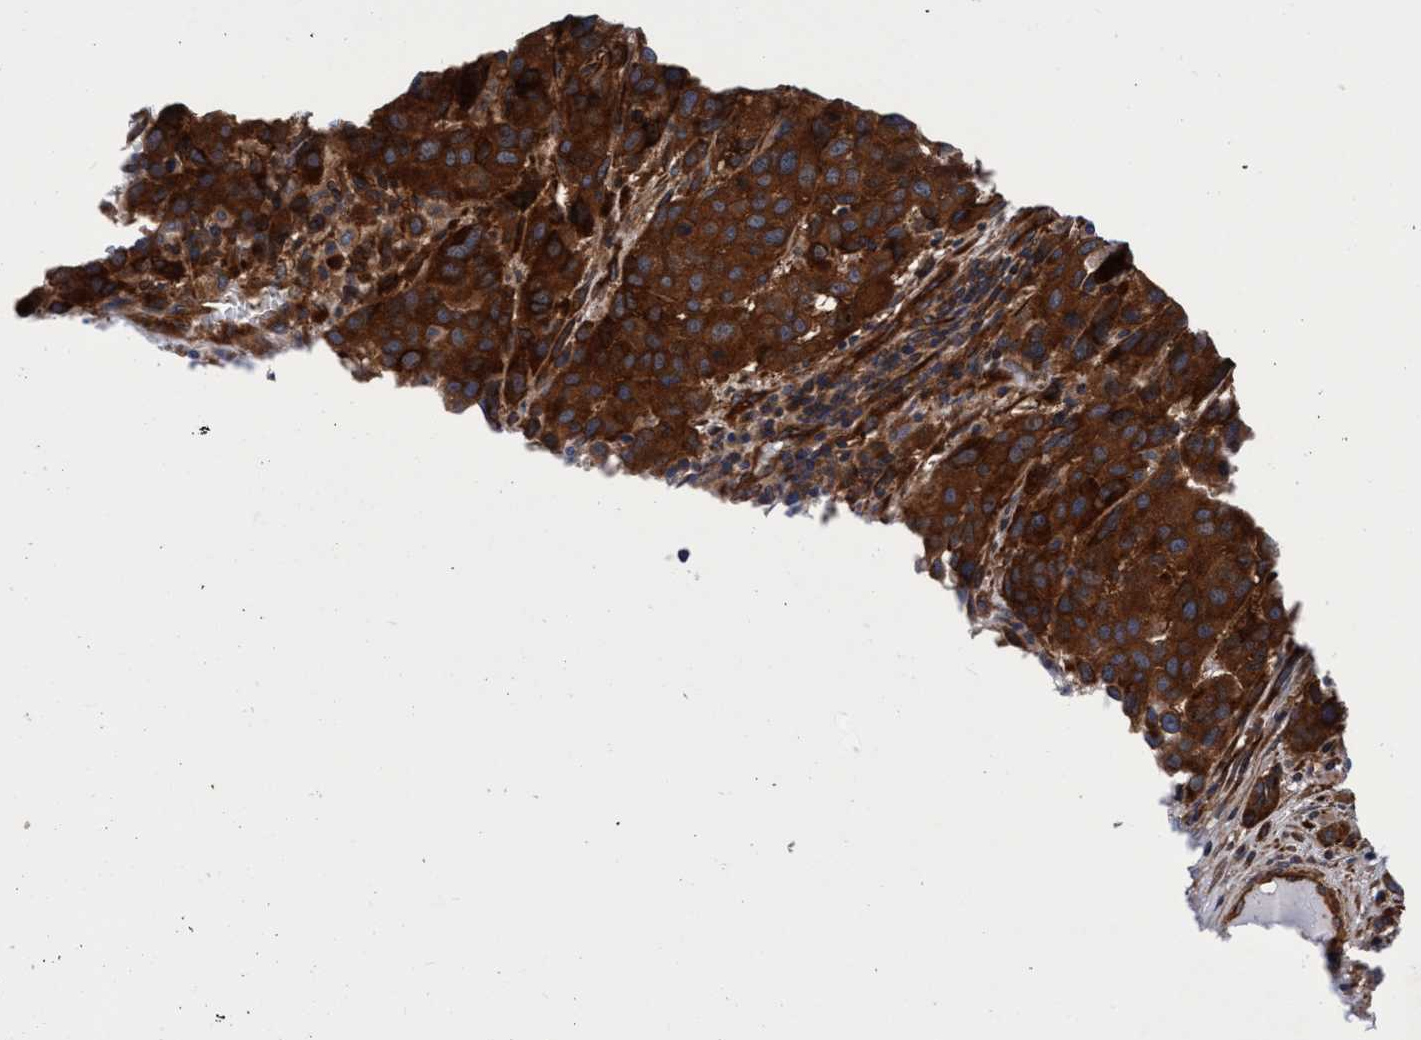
{"staining": {"intensity": "strong", "quantity": ">75%", "location": "cytoplasmic/membranous"}, "tissue": "melanoma", "cell_type": "Tumor cells", "image_type": "cancer", "snomed": [{"axis": "morphology", "description": "Malignant melanoma, Metastatic site"}, {"axis": "topography", "description": "Lymph node"}], "caption": "Strong cytoplasmic/membranous staining for a protein is present in about >75% of tumor cells of melanoma using IHC.", "gene": "MCM3AP", "patient": {"sex": "male", "age": 61}}